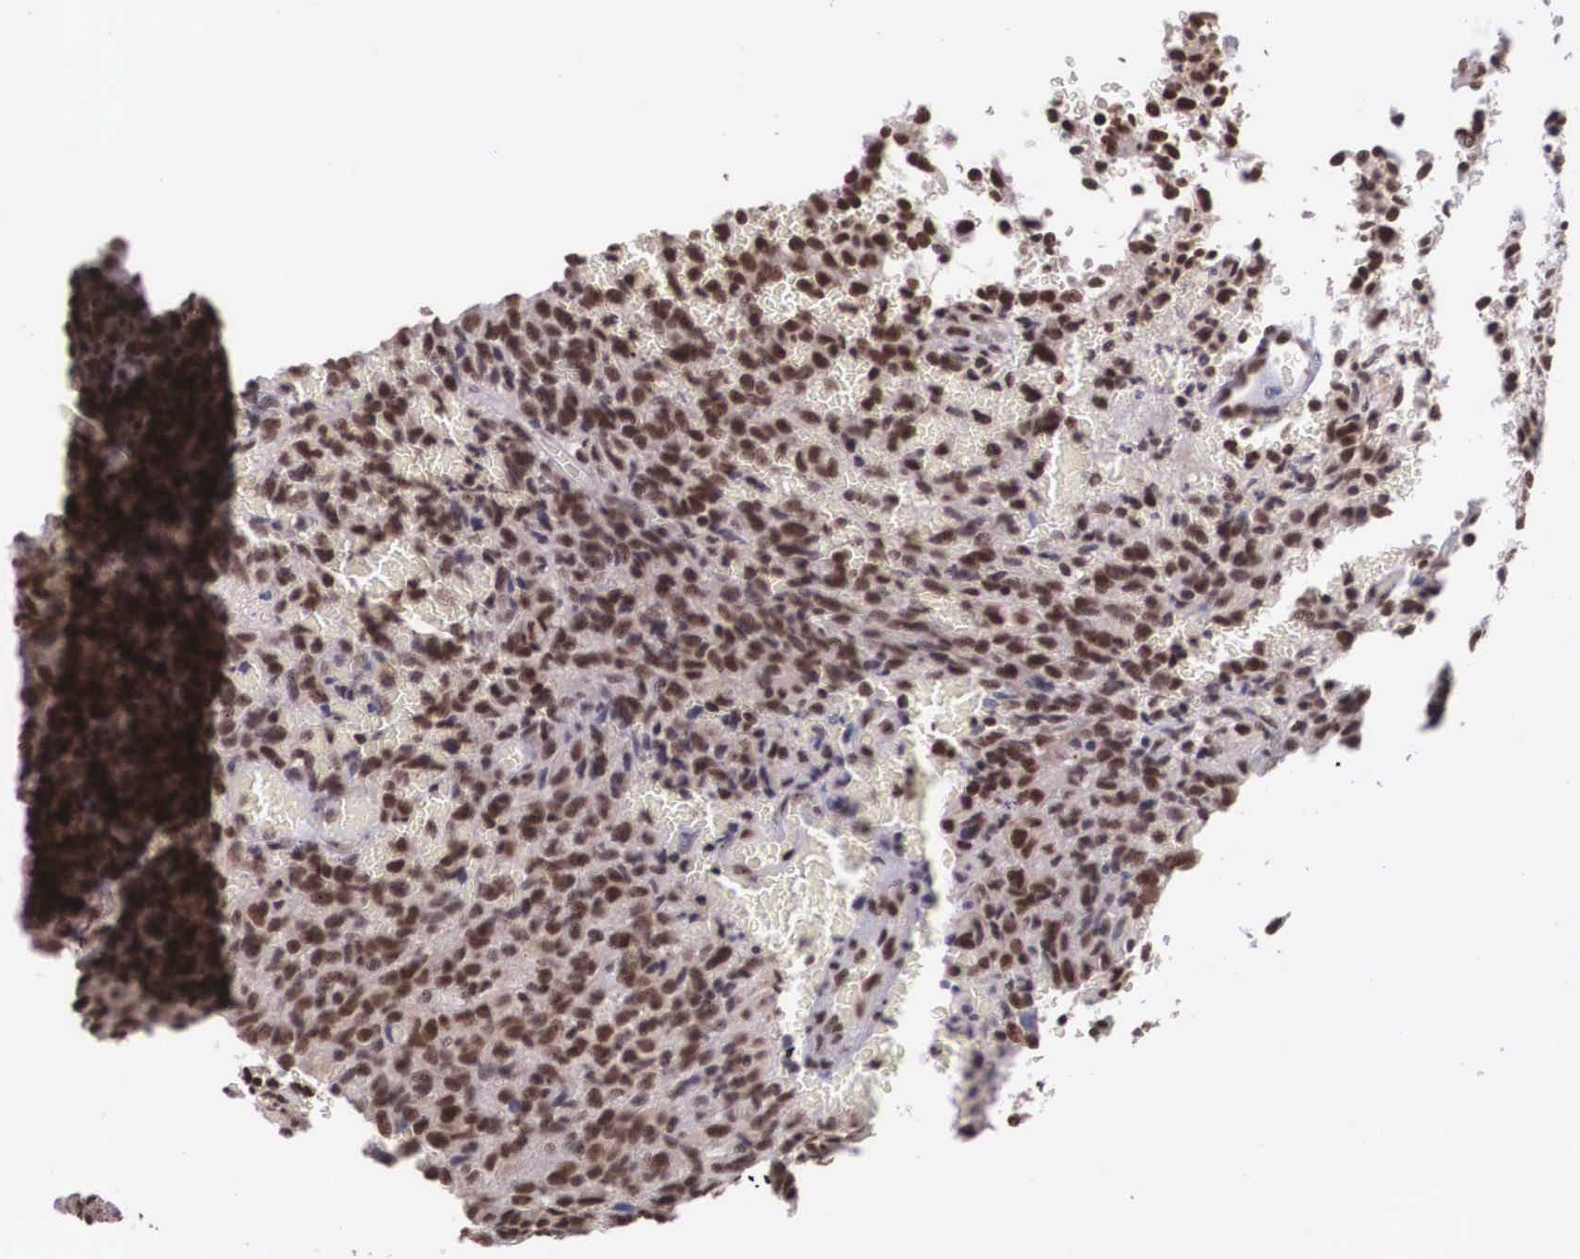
{"staining": {"intensity": "strong", "quantity": ">75%", "location": "nuclear"}, "tissue": "glioma", "cell_type": "Tumor cells", "image_type": "cancer", "snomed": [{"axis": "morphology", "description": "Glioma, malignant, High grade"}, {"axis": "topography", "description": "Brain"}], "caption": "There is high levels of strong nuclear staining in tumor cells of high-grade glioma (malignant), as demonstrated by immunohistochemical staining (brown color).", "gene": "POLR2F", "patient": {"sex": "male", "age": 56}}